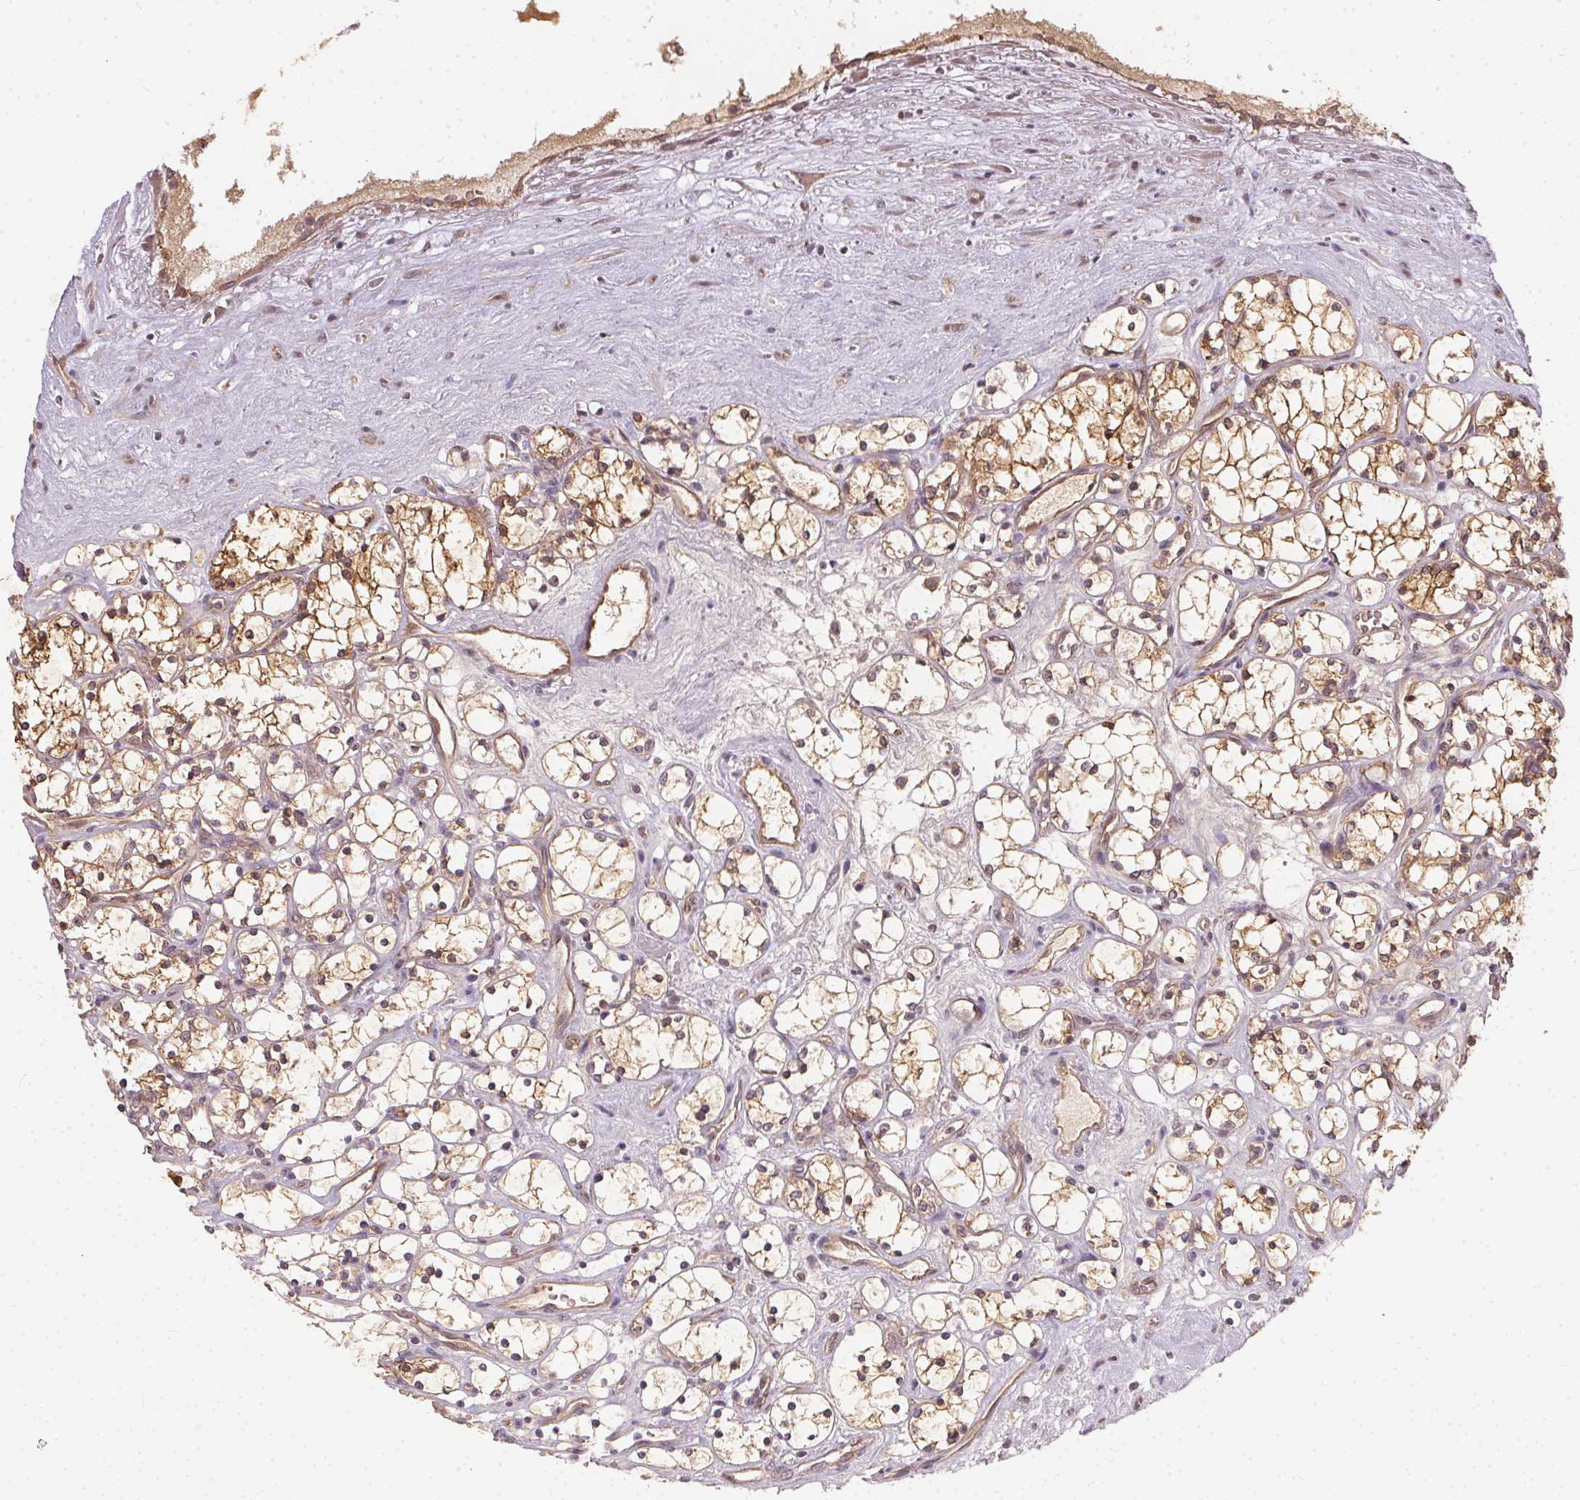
{"staining": {"intensity": "weak", "quantity": ">75%", "location": "cytoplasmic/membranous"}, "tissue": "renal cancer", "cell_type": "Tumor cells", "image_type": "cancer", "snomed": [{"axis": "morphology", "description": "Adenocarcinoma, NOS"}, {"axis": "topography", "description": "Kidney"}], "caption": "A low amount of weak cytoplasmic/membranous staining is identified in approximately >75% of tumor cells in renal cancer tissue.", "gene": "BLMH", "patient": {"sex": "female", "age": 69}}